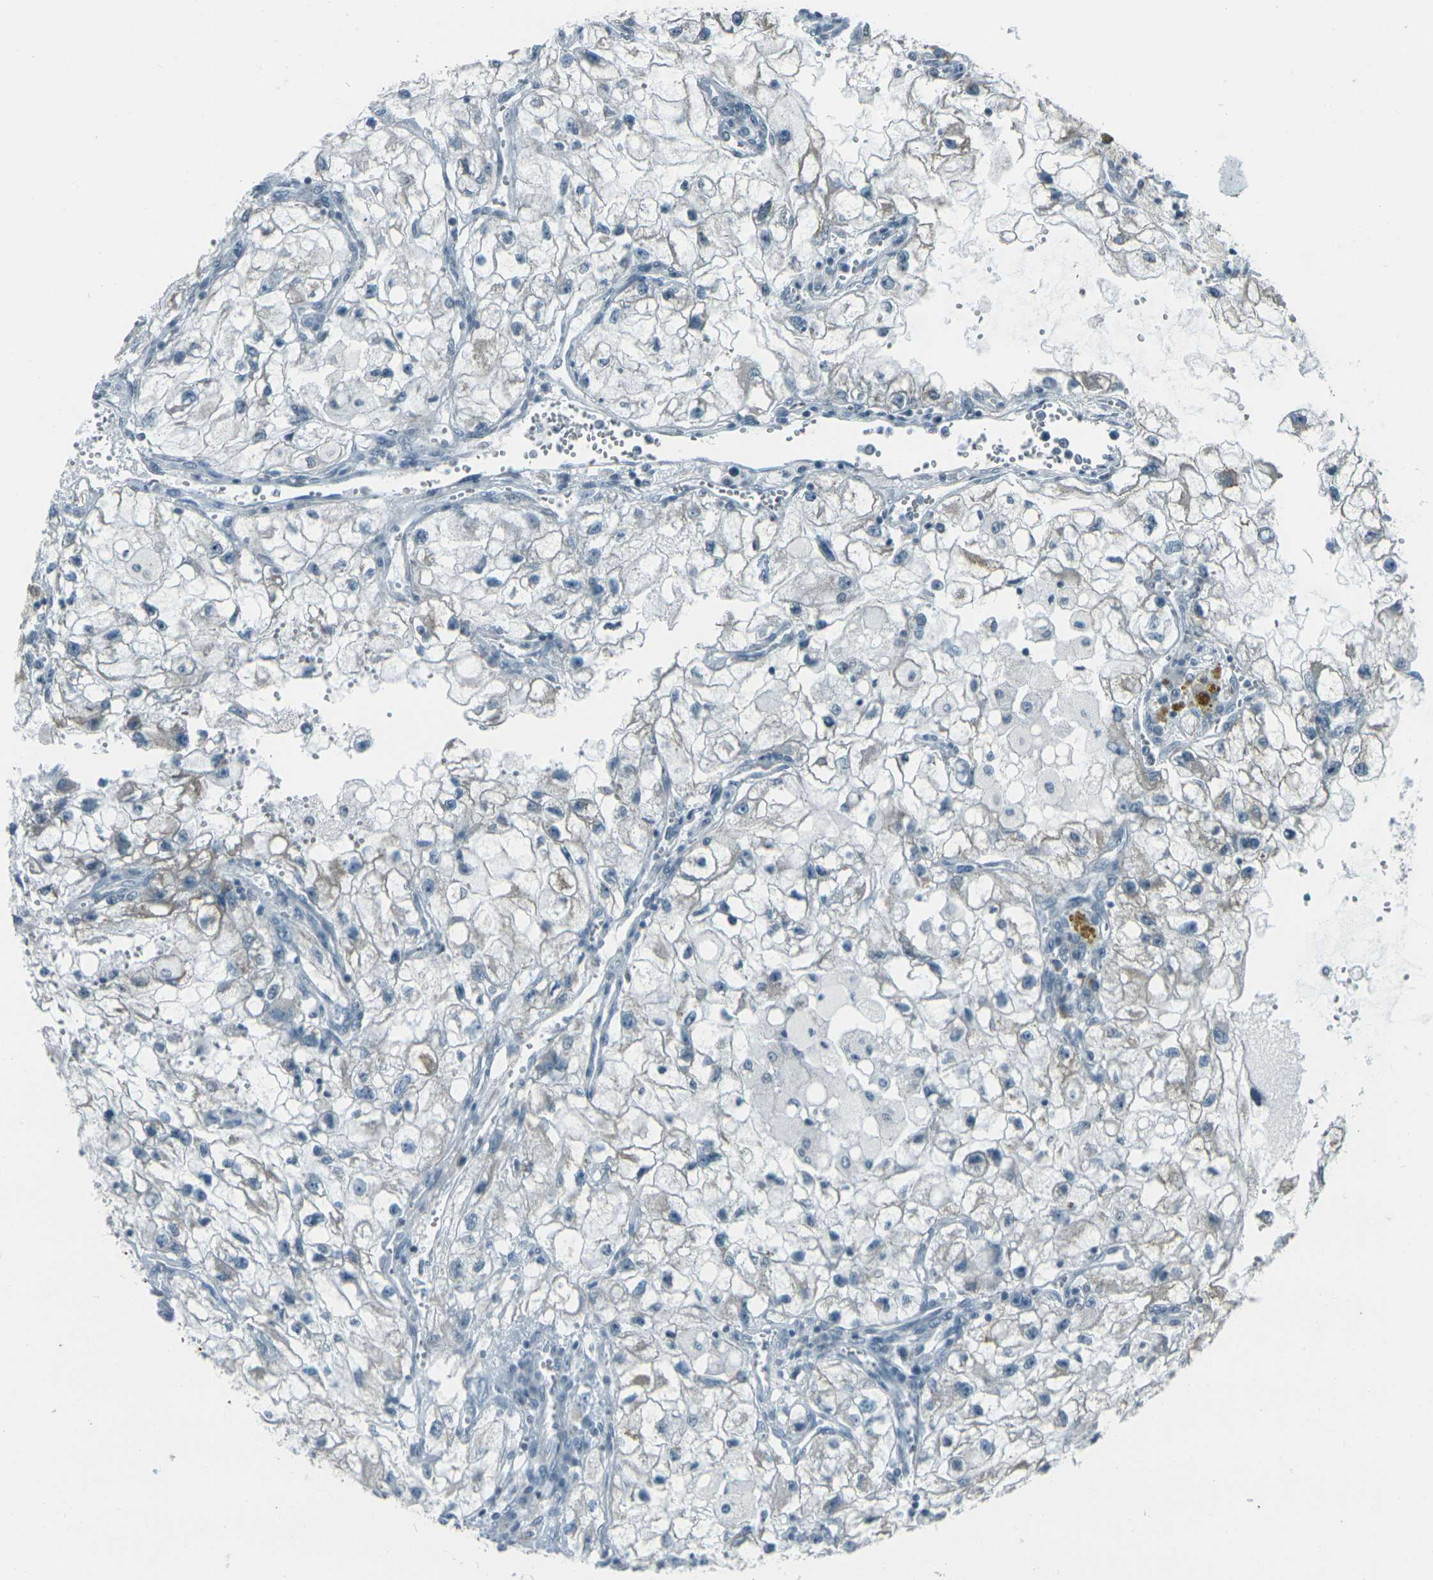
{"staining": {"intensity": "negative", "quantity": "none", "location": "none"}, "tissue": "renal cancer", "cell_type": "Tumor cells", "image_type": "cancer", "snomed": [{"axis": "morphology", "description": "Adenocarcinoma, NOS"}, {"axis": "topography", "description": "Kidney"}], "caption": "Tumor cells are negative for brown protein staining in renal cancer.", "gene": "H2BC1", "patient": {"sex": "female", "age": 70}}